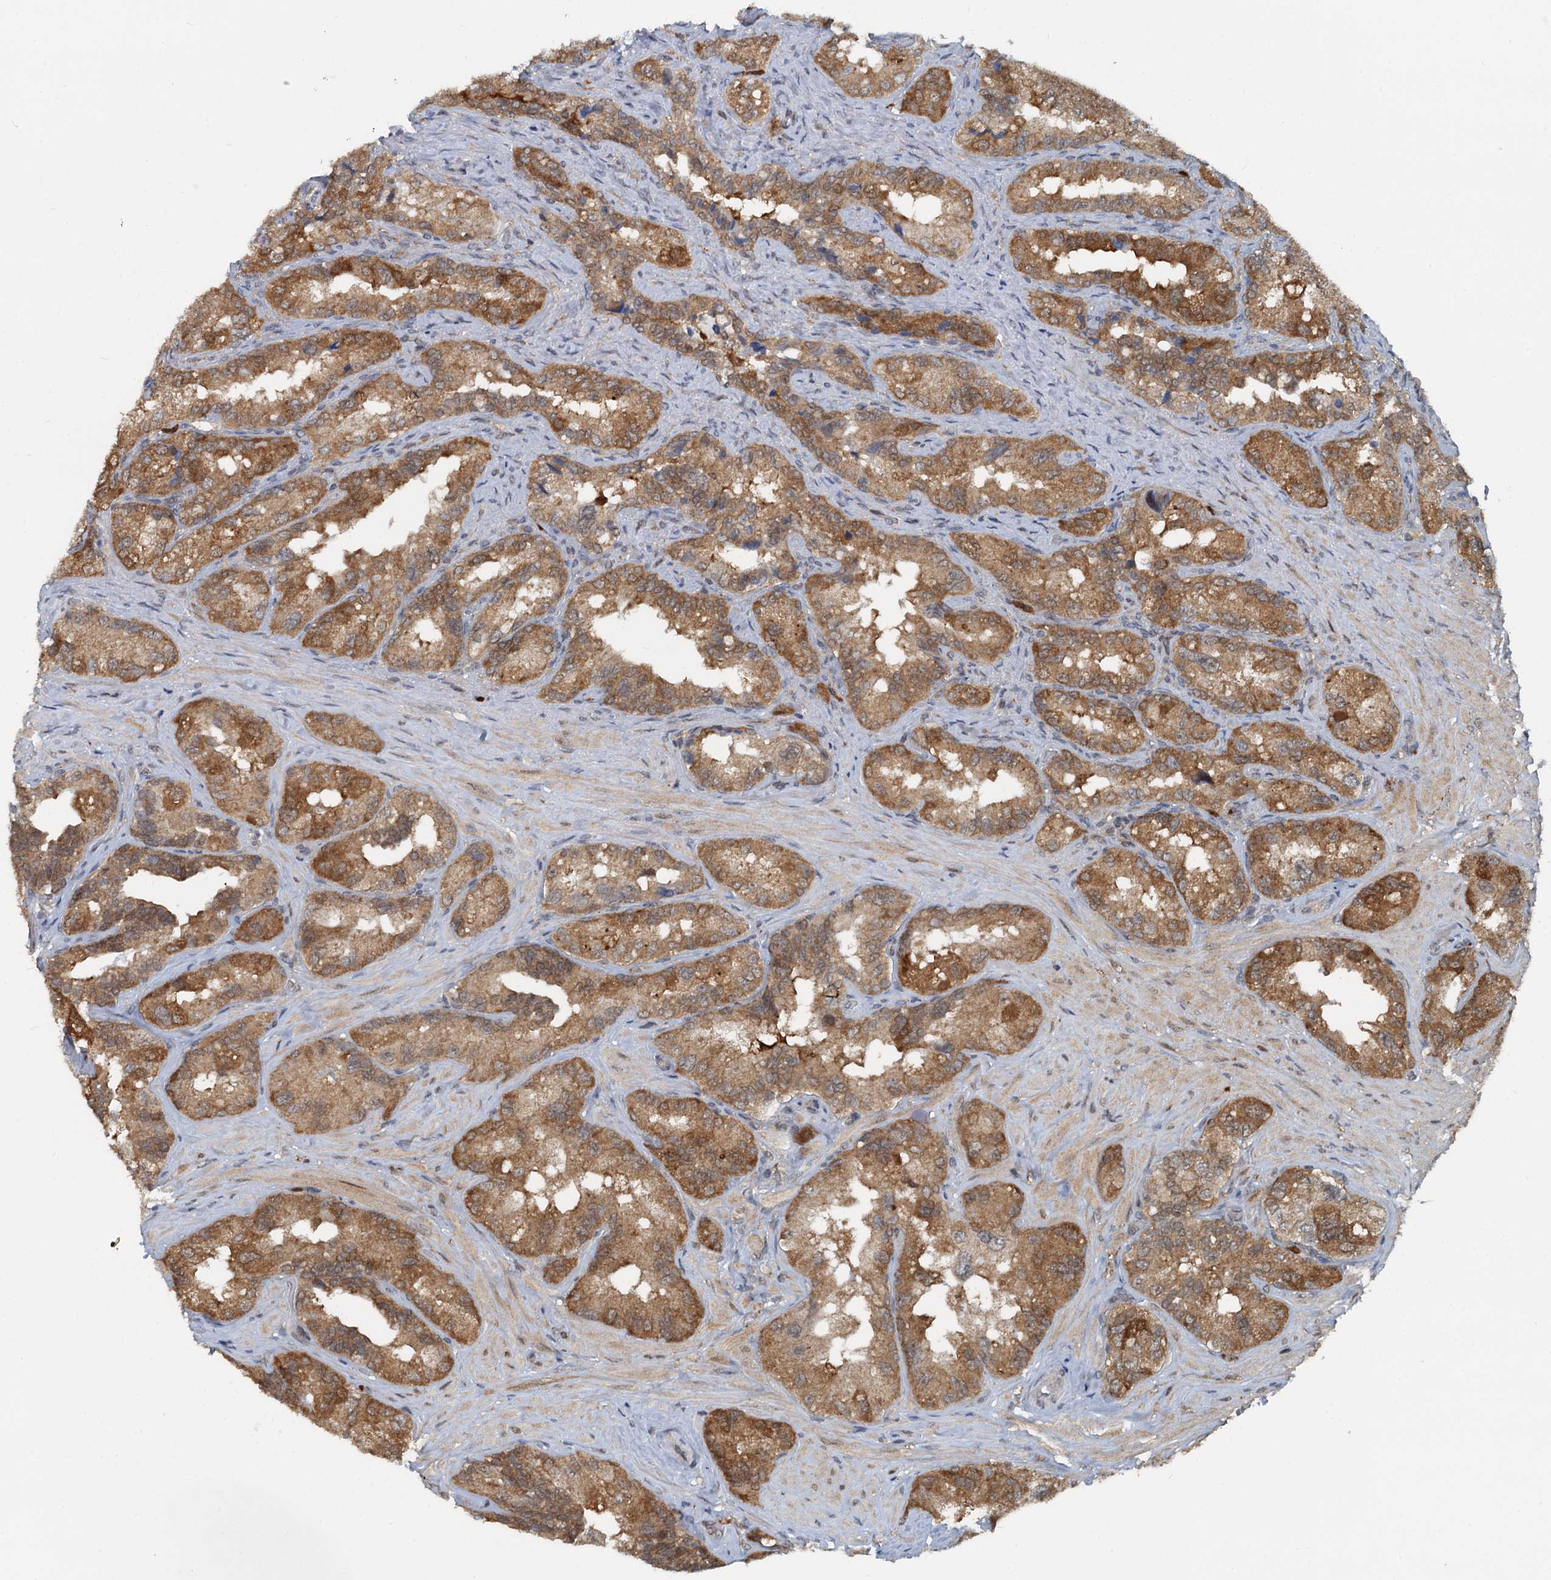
{"staining": {"intensity": "moderate", "quantity": ">75%", "location": "cytoplasmic/membranous"}, "tissue": "seminal vesicle", "cell_type": "Glandular cells", "image_type": "normal", "snomed": [{"axis": "morphology", "description": "Normal tissue, NOS"}, {"axis": "topography", "description": "Seminal veicle"}, {"axis": "topography", "description": "Peripheral nerve tissue"}], "caption": "The immunohistochemical stain labels moderate cytoplasmic/membranous staining in glandular cells of normal seminal vesicle.", "gene": "GPI", "patient": {"sex": "male", "age": 67}}